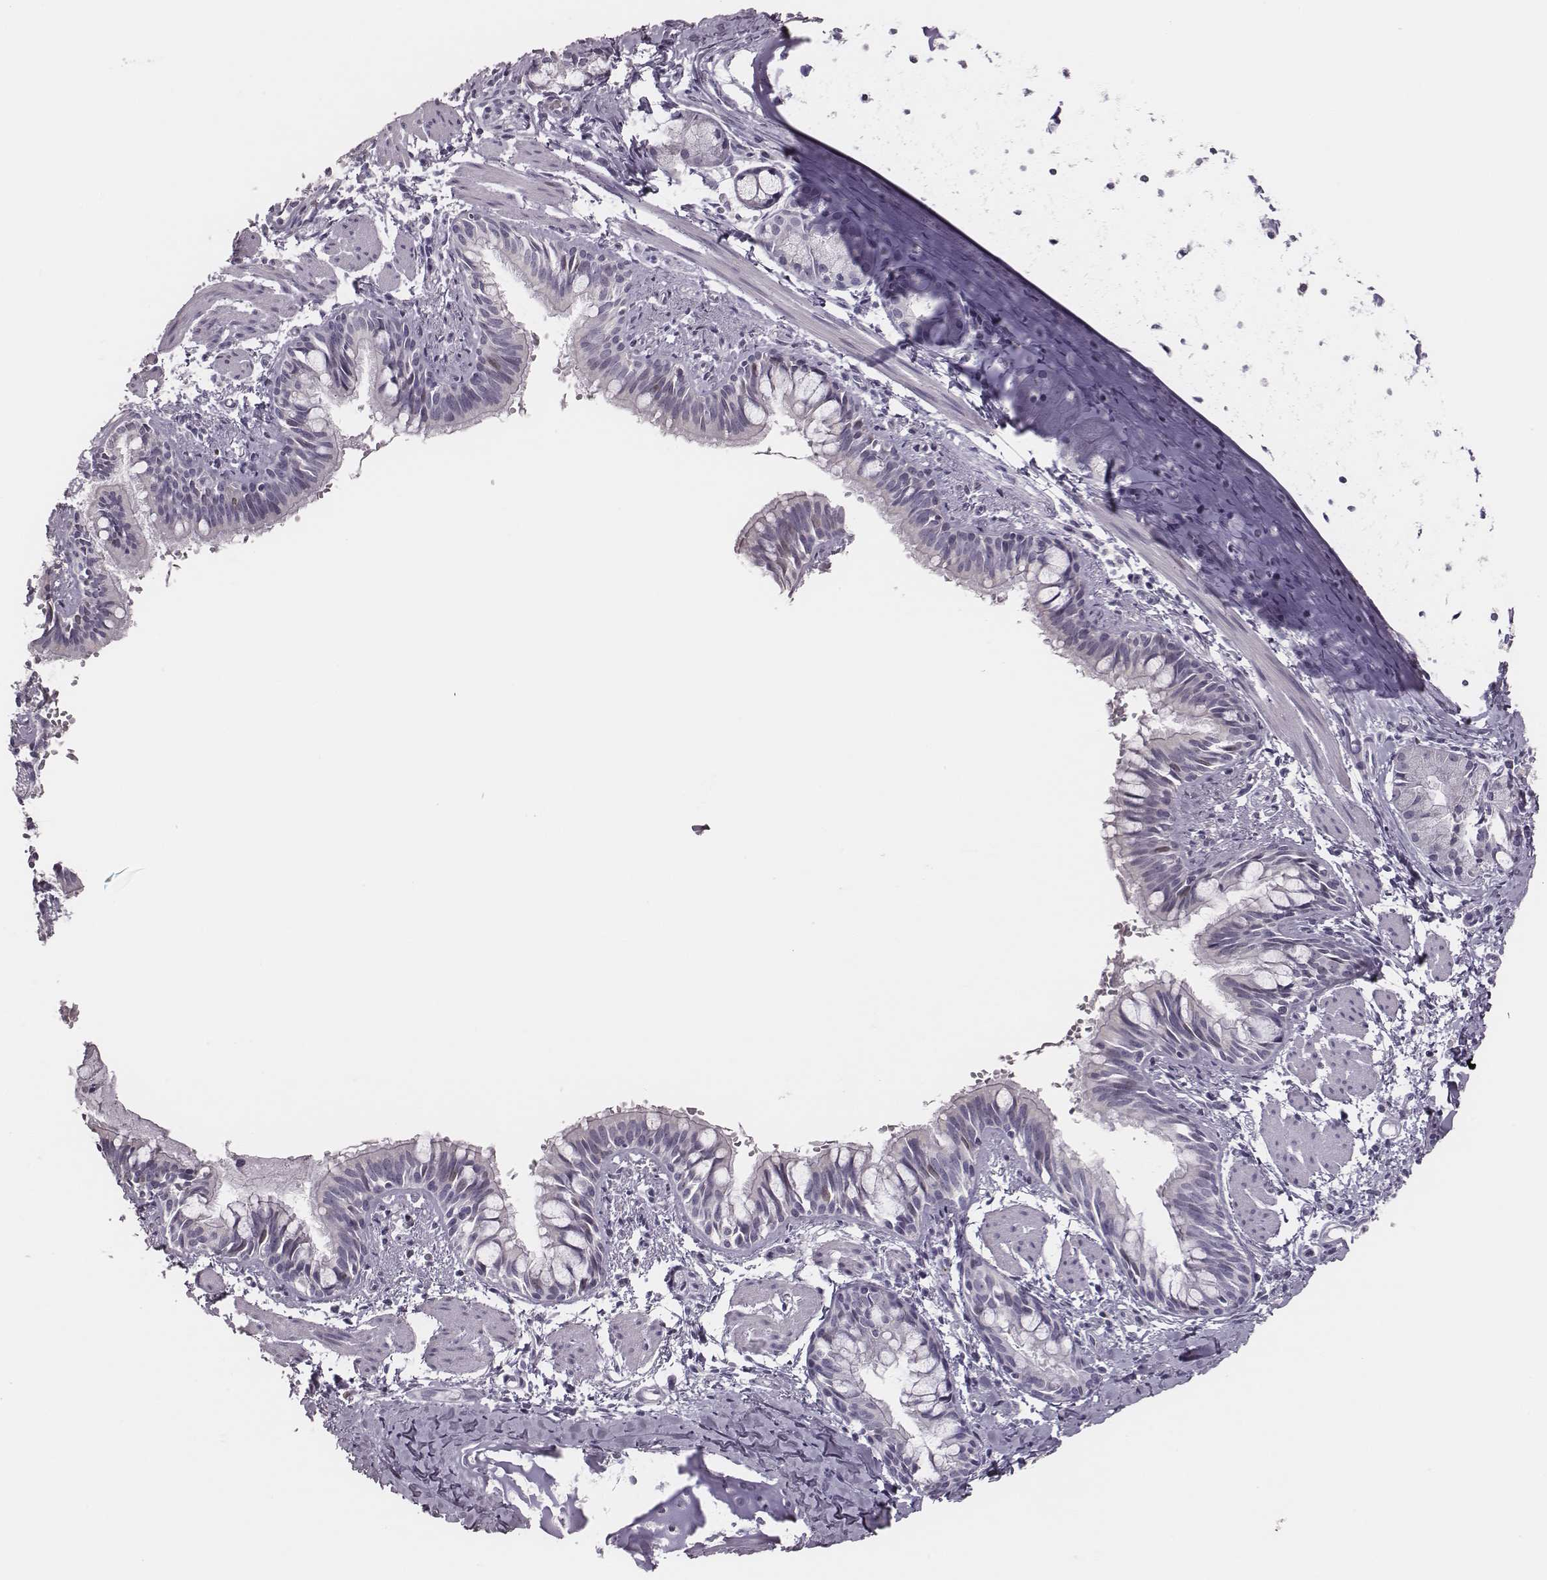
{"staining": {"intensity": "negative", "quantity": "none", "location": "none"}, "tissue": "bronchus", "cell_type": "Respiratory epithelial cells", "image_type": "normal", "snomed": [{"axis": "morphology", "description": "Normal tissue, NOS"}, {"axis": "topography", "description": "Bronchus"}], "caption": "Protein analysis of normal bronchus exhibits no significant expression in respiratory epithelial cells.", "gene": "ADGRF4", "patient": {"sex": "male", "age": 1}}